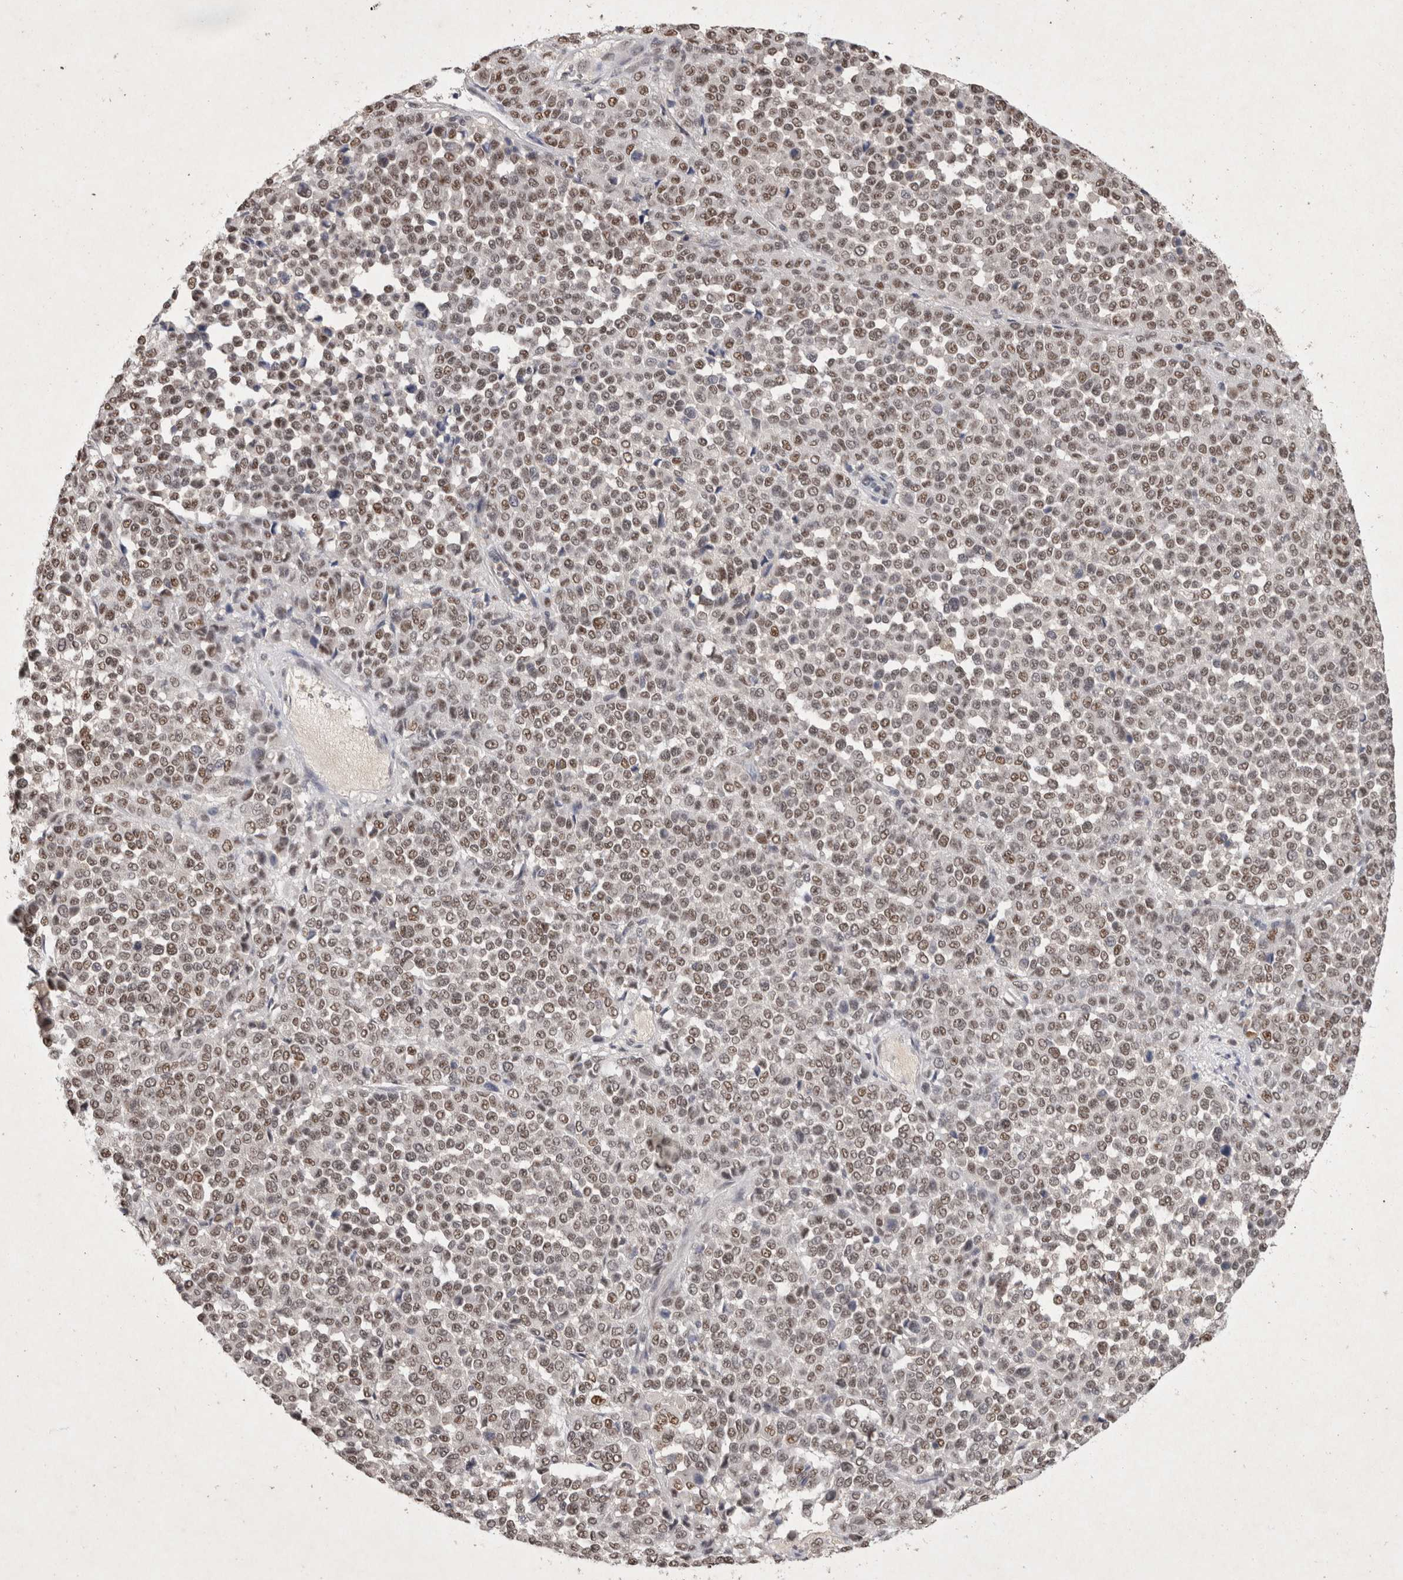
{"staining": {"intensity": "moderate", "quantity": ">75%", "location": "nuclear"}, "tissue": "melanoma", "cell_type": "Tumor cells", "image_type": "cancer", "snomed": [{"axis": "morphology", "description": "Malignant melanoma, Metastatic site"}, {"axis": "topography", "description": "Pancreas"}], "caption": "Protein staining demonstrates moderate nuclear staining in approximately >75% of tumor cells in malignant melanoma (metastatic site).", "gene": "XRCC5", "patient": {"sex": "female", "age": 30}}